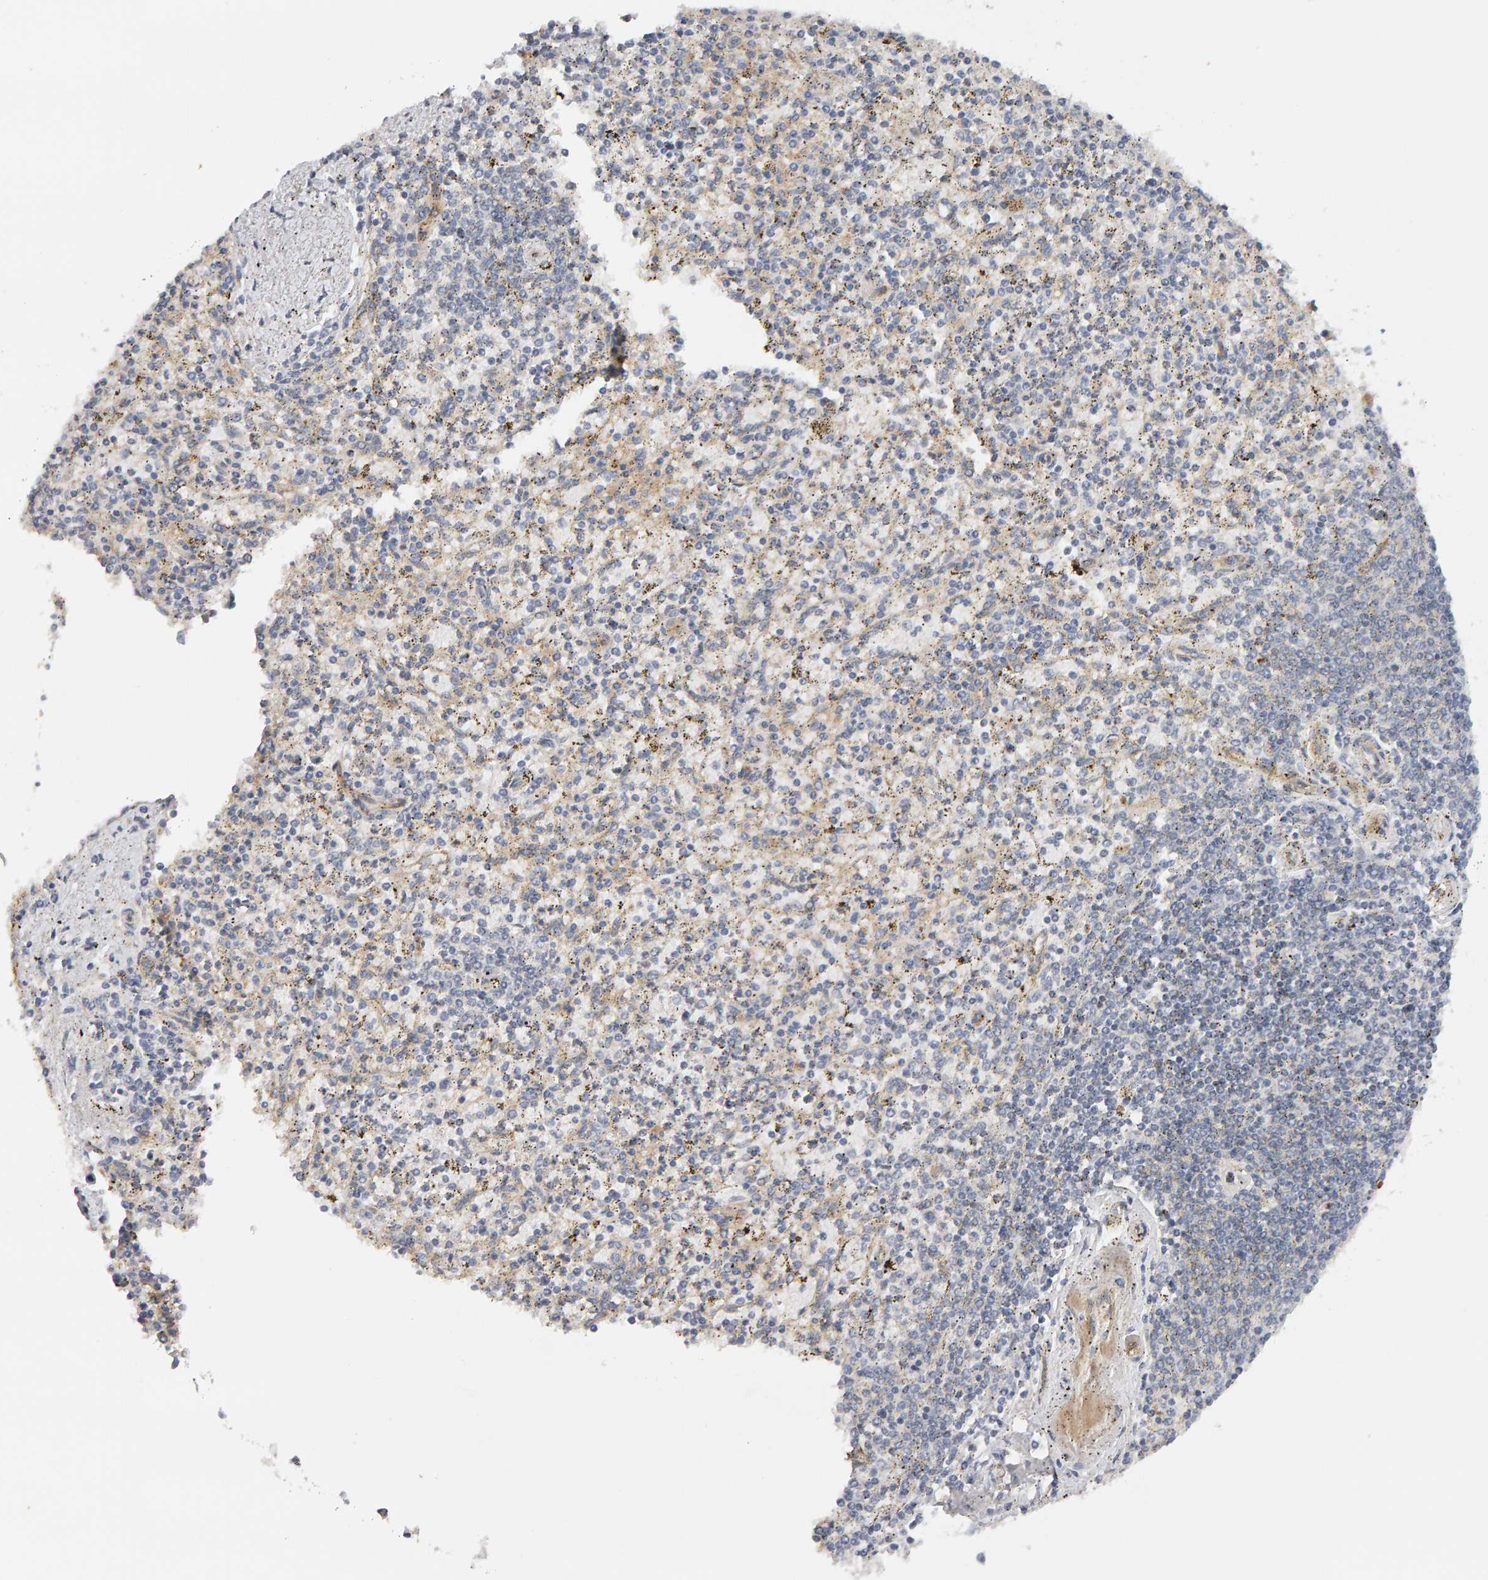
{"staining": {"intensity": "negative", "quantity": "none", "location": "none"}, "tissue": "spleen", "cell_type": "Cells in red pulp", "image_type": "normal", "snomed": [{"axis": "morphology", "description": "Normal tissue, NOS"}, {"axis": "topography", "description": "Spleen"}], "caption": "Immunohistochemistry (IHC) photomicrograph of benign spleen: spleen stained with DAB (3,3'-diaminobenzidine) displays no significant protein positivity in cells in red pulp.", "gene": "PPP1R16A", "patient": {"sex": "male", "age": 72}}